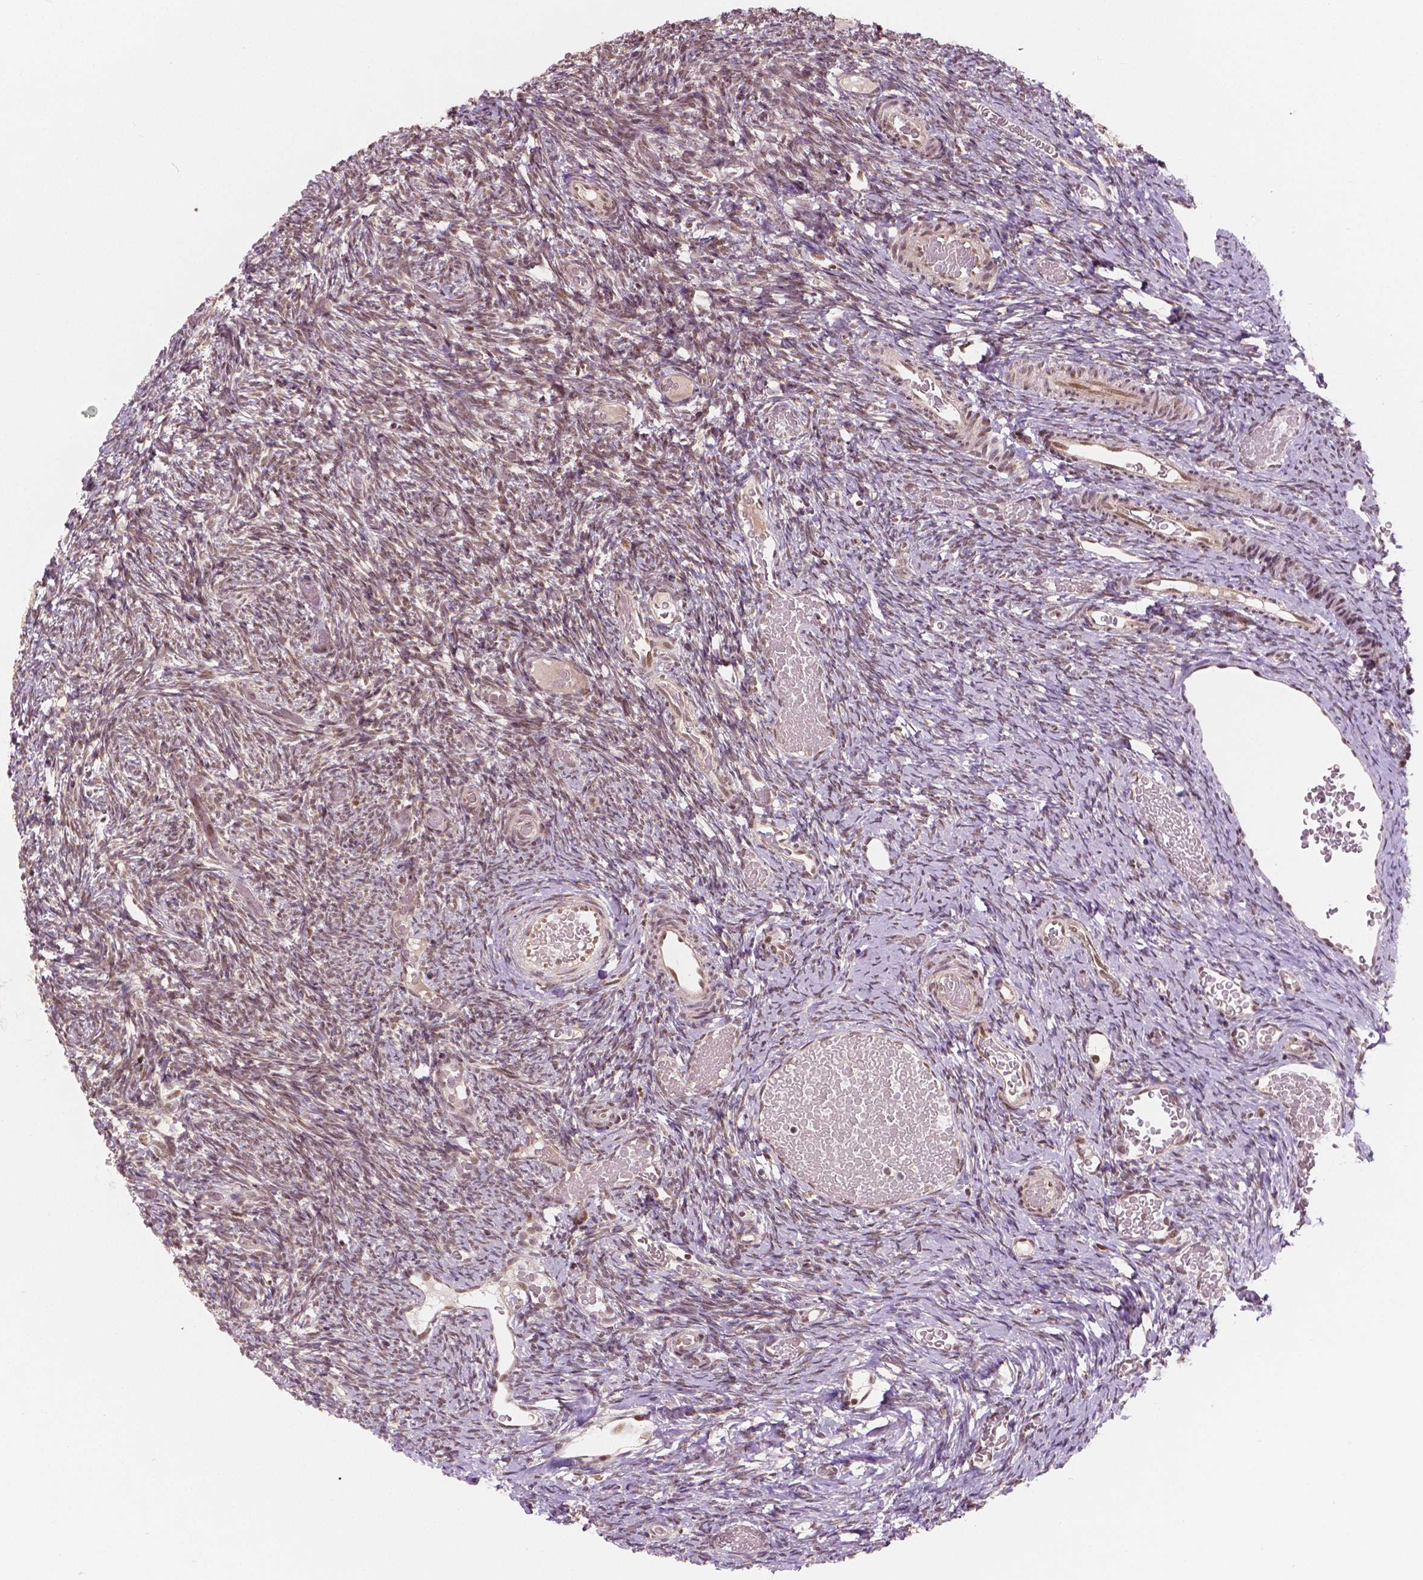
{"staining": {"intensity": "moderate", "quantity": ">75%", "location": "nuclear"}, "tissue": "ovary", "cell_type": "Follicle cells", "image_type": "normal", "snomed": [{"axis": "morphology", "description": "Normal tissue, NOS"}, {"axis": "topography", "description": "Ovary"}], "caption": "An IHC image of normal tissue is shown. Protein staining in brown highlights moderate nuclear positivity in ovary within follicle cells. (DAB (3,3'-diaminobenzidine) IHC, brown staining for protein, blue staining for nuclei).", "gene": "NSD2", "patient": {"sex": "female", "age": 39}}